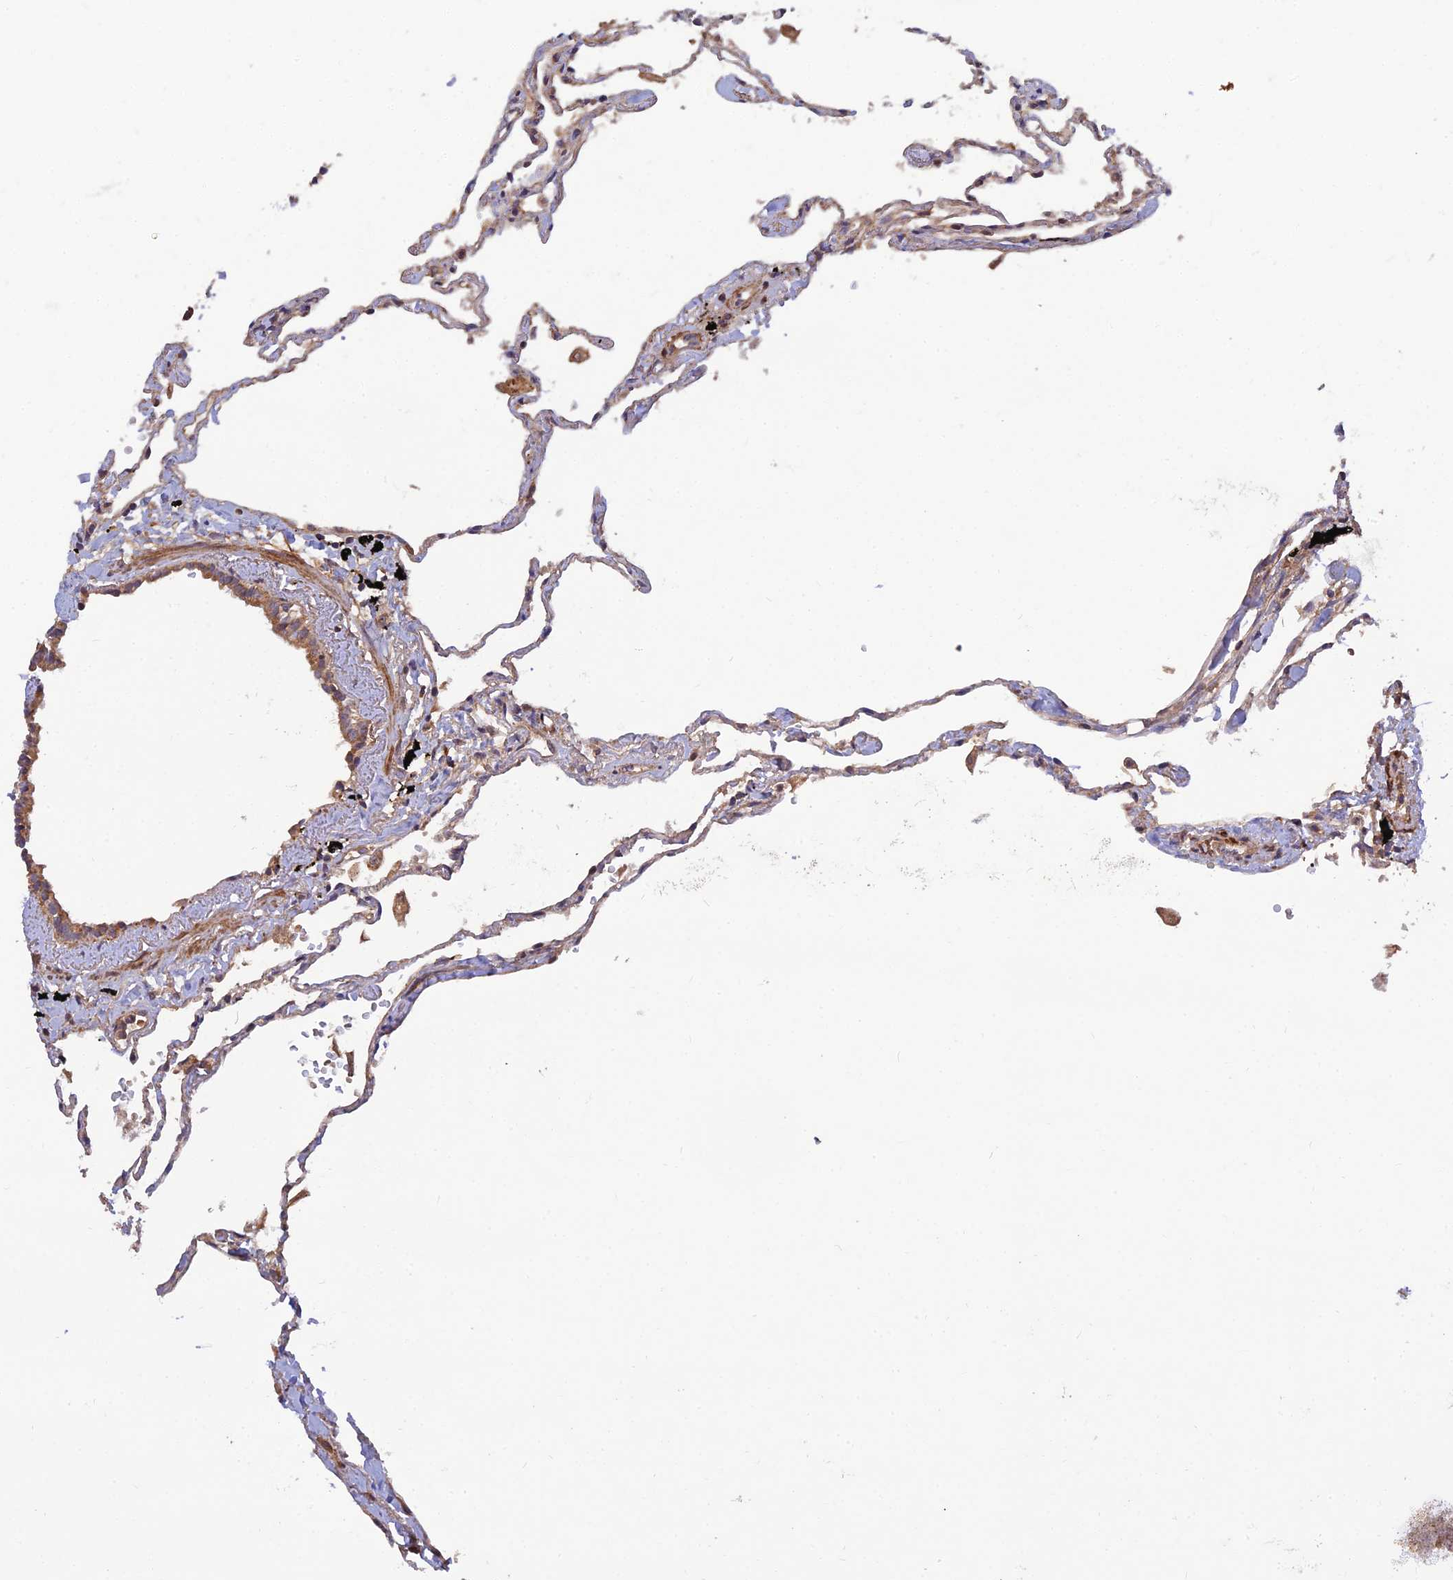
{"staining": {"intensity": "moderate", "quantity": "25%-75%", "location": "cytoplasmic/membranous"}, "tissue": "lung", "cell_type": "Alveolar cells", "image_type": "normal", "snomed": [{"axis": "morphology", "description": "Normal tissue, NOS"}, {"axis": "topography", "description": "Lung"}], "caption": "A brown stain highlights moderate cytoplasmic/membranous staining of a protein in alveolar cells of benign human lung. The protein is shown in brown color, while the nuclei are stained blue.", "gene": "RELCH", "patient": {"sex": "female", "age": 67}}